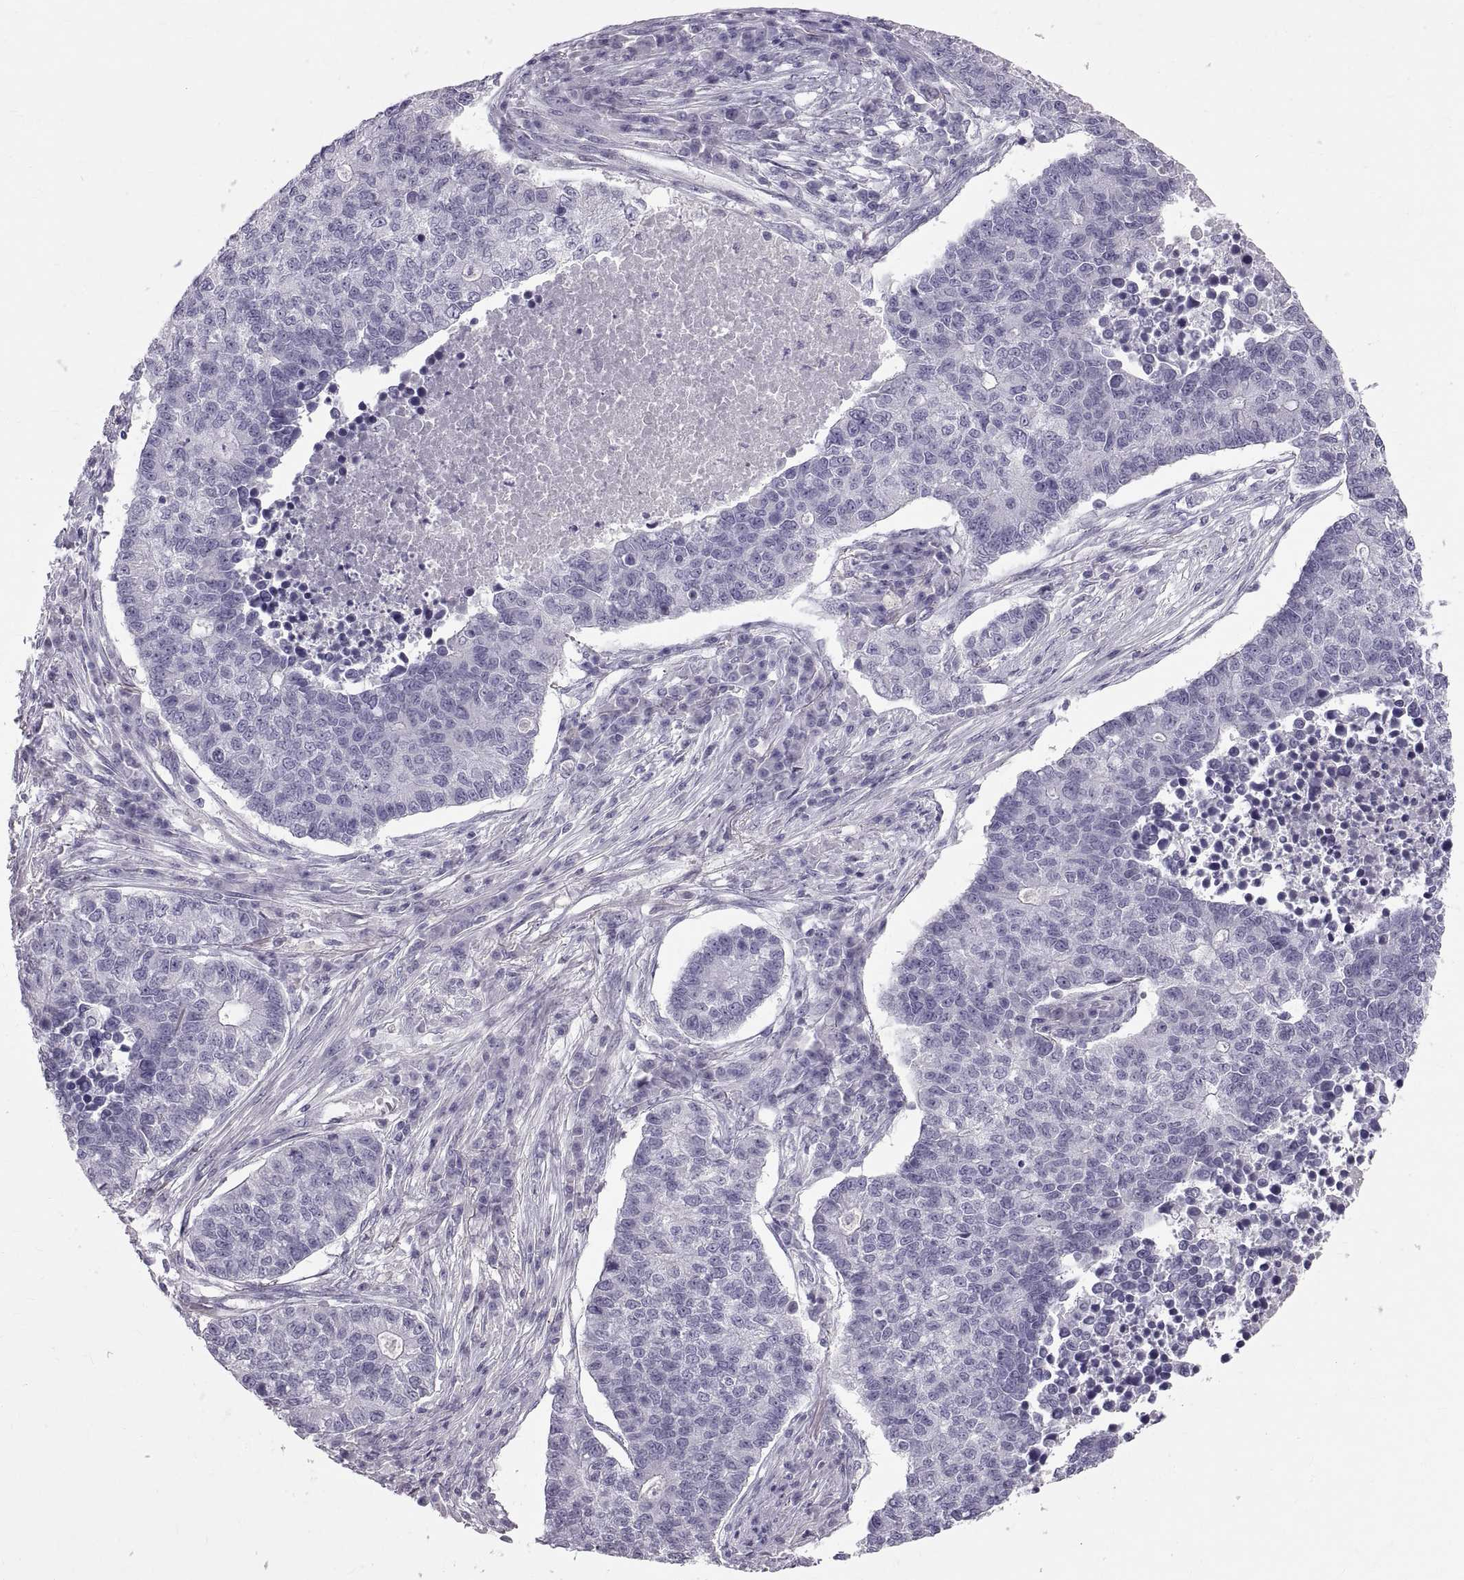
{"staining": {"intensity": "negative", "quantity": "none", "location": "none"}, "tissue": "lung cancer", "cell_type": "Tumor cells", "image_type": "cancer", "snomed": [{"axis": "morphology", "description": "Adenocarcinoma, NOS"}, {"axis": "topography", "description": "Lung"}], "caption": "This is a micrograph of immunohistochemistry (IHC) staining of adenocarcinoma (lung), which shows no positivity in tumor cells.", "gene": "WFDC8", "patient": {"sex": "male", "age": 57}}